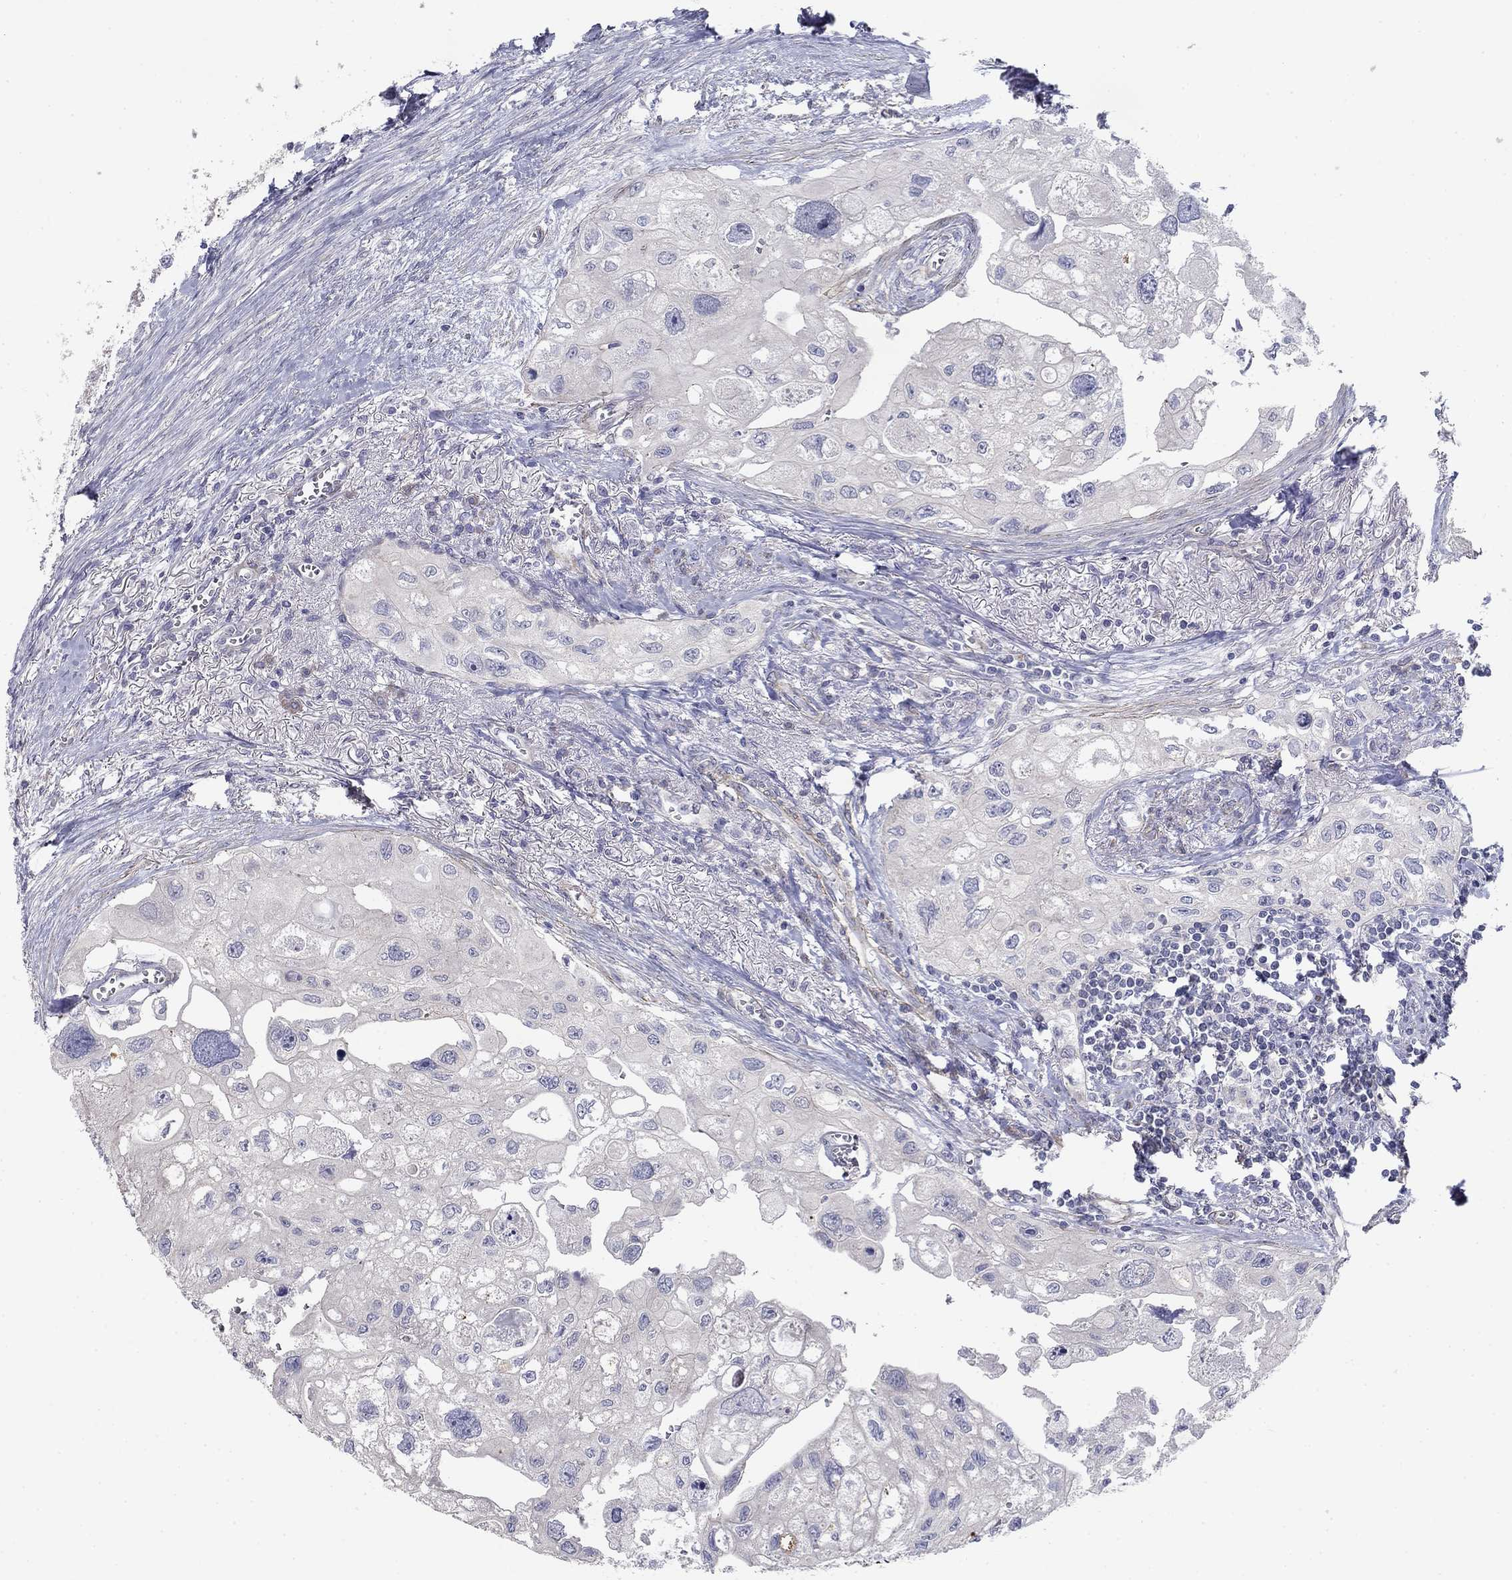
{"staining": {"intensity": "negative", "quantity": "none", "location": "none"}, "tissue": "urothelial cancer", "cell_type": "Tumor cells", "image_type": "cancer", "snomed": [{"axis": "morphology", "description": "Urothelial carcinoma, High grade"}, {"axis": "topography", "description": "Urinary bladder"}], "caption": "There is no significant expression in tumor cells of high-grade urothelial carcinoma.", "gene": "GRK7", "patient": {"sex": "male", "age": 59}}